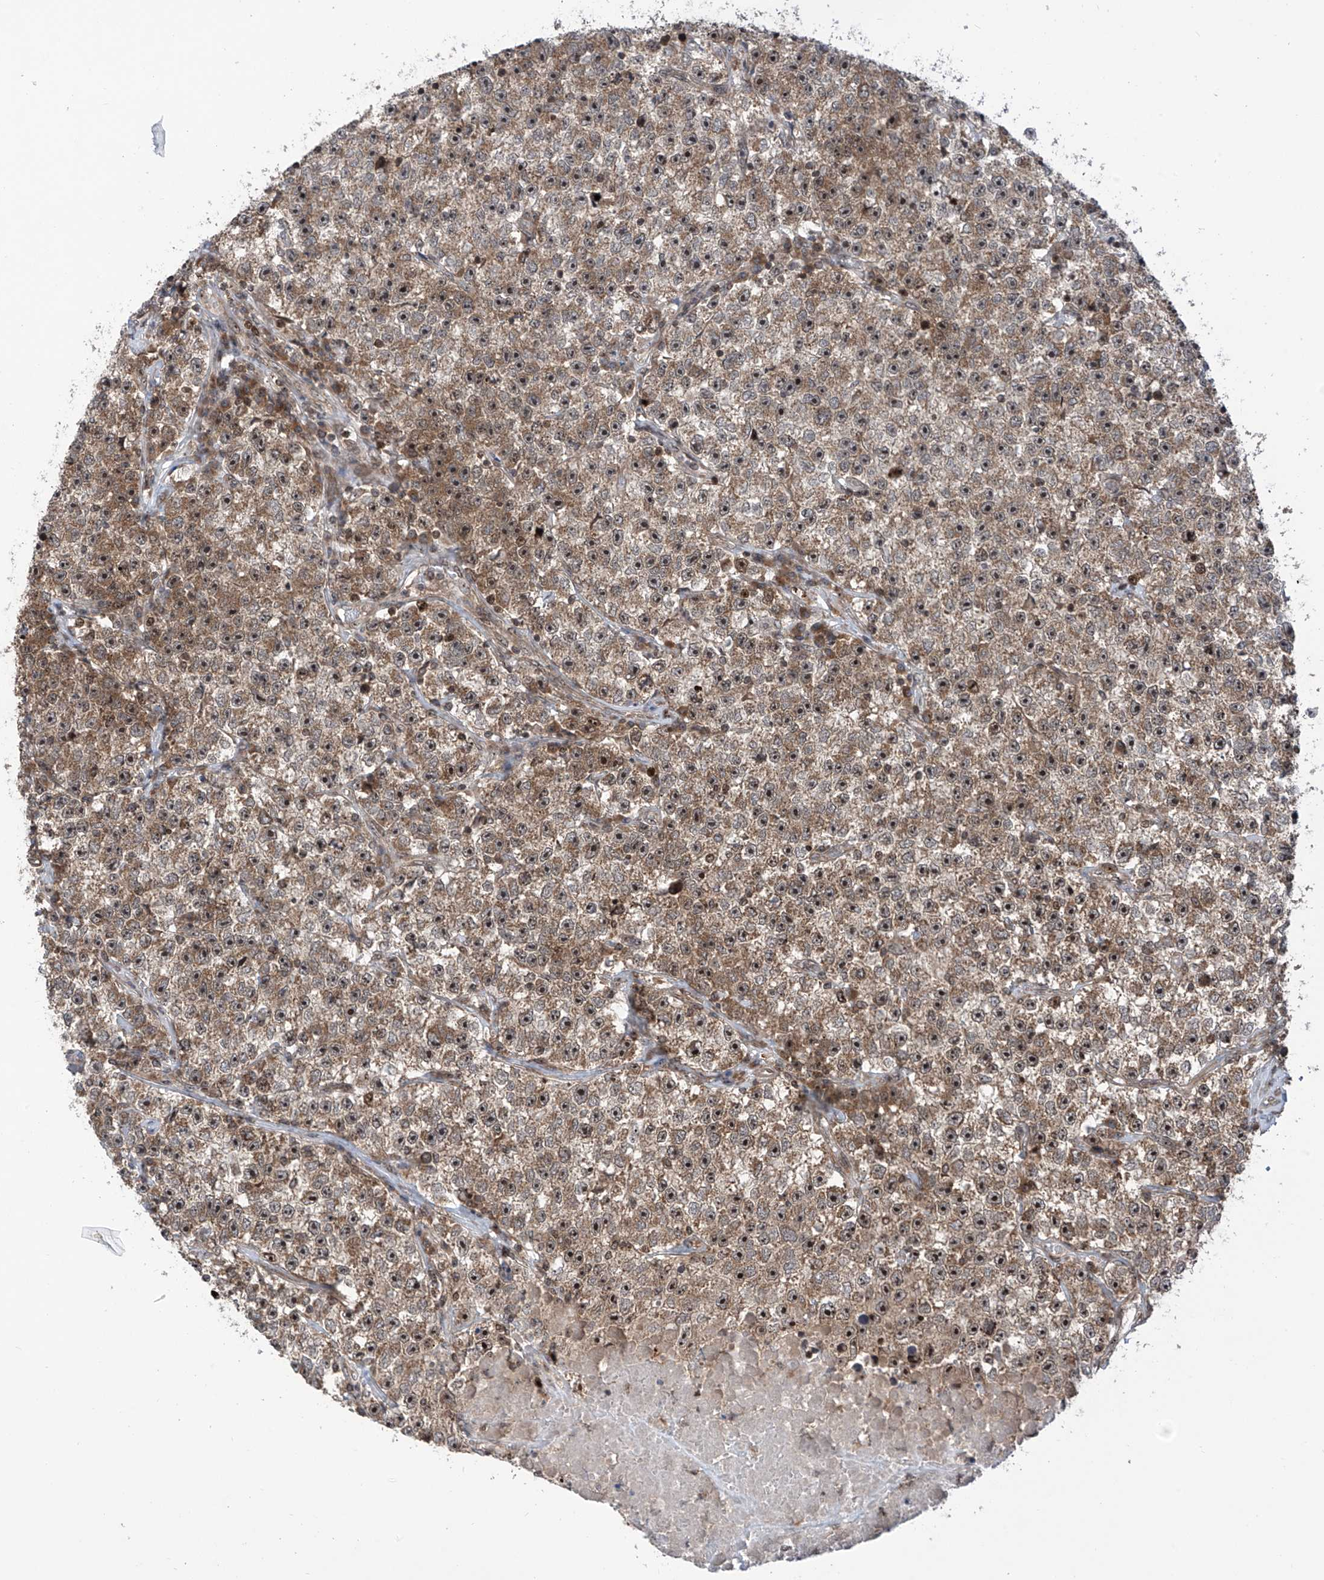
{"staining": {"intensity": "moderate", "quantity": ">75%", "location": "cytoplasmic/membranous,nuclear"}, "tissue": "testis cancer", "cell_type": "Tumor cells", "image_type": "cancer", "snomed": [{"axis": "morphology", "description": "Seminoma, NOS"}, {"axis": "topography", "description": "Testis"}], "caption": "Human testis cancer stained with a brown dye reveals moderate cytoplasmic/membranous and nuclear positive staining in approximately >75% of tumor cells.", "gene": "C1orf131", "patient": {"sex": "male", "age": 22}}